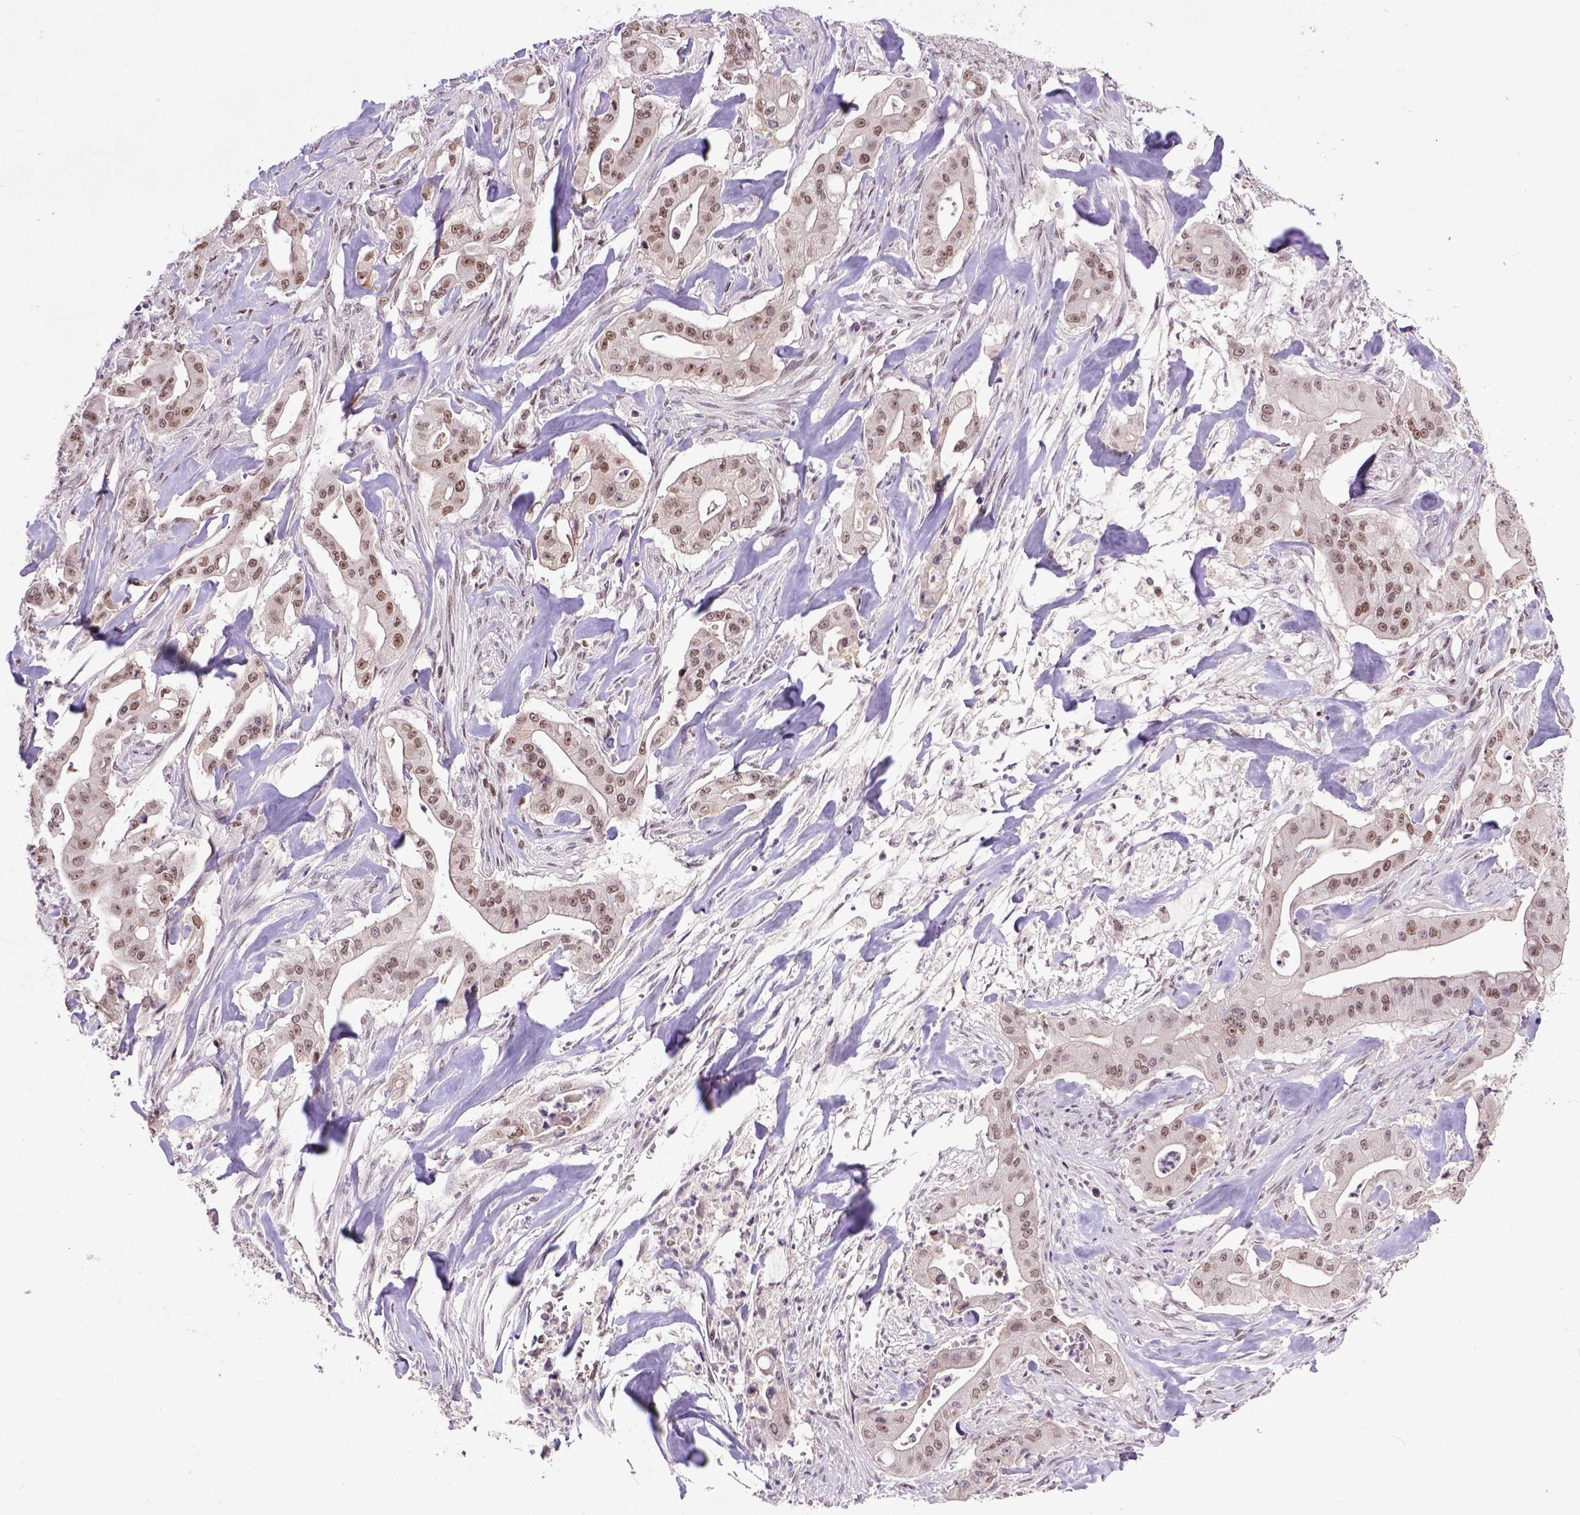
{"staining": {"intensity": "moderate", "quantity": ">75%", "location": "nuclear"}, "tissue": "pancreatic cancer", "cell_type": "Tumor cells", "image_type": "cancer", "snomed": [{"axis": "morphology", "description": "Normal tissue, NOS"}, {"axis": "morphology", "description": "Inflammation, NOS"}, {"axis": "morphology", "description": "Adenocarcinoma, NOS"}, {"axis": "topography", "description": "Pancreas"}], "caption": "This is an image of IHC staining of pancreatic cancer, which shows moderate positivity in the nuclear of tumor cells.", "gene": "RCC2", "patient": {"sex": "male", "age": 57}}